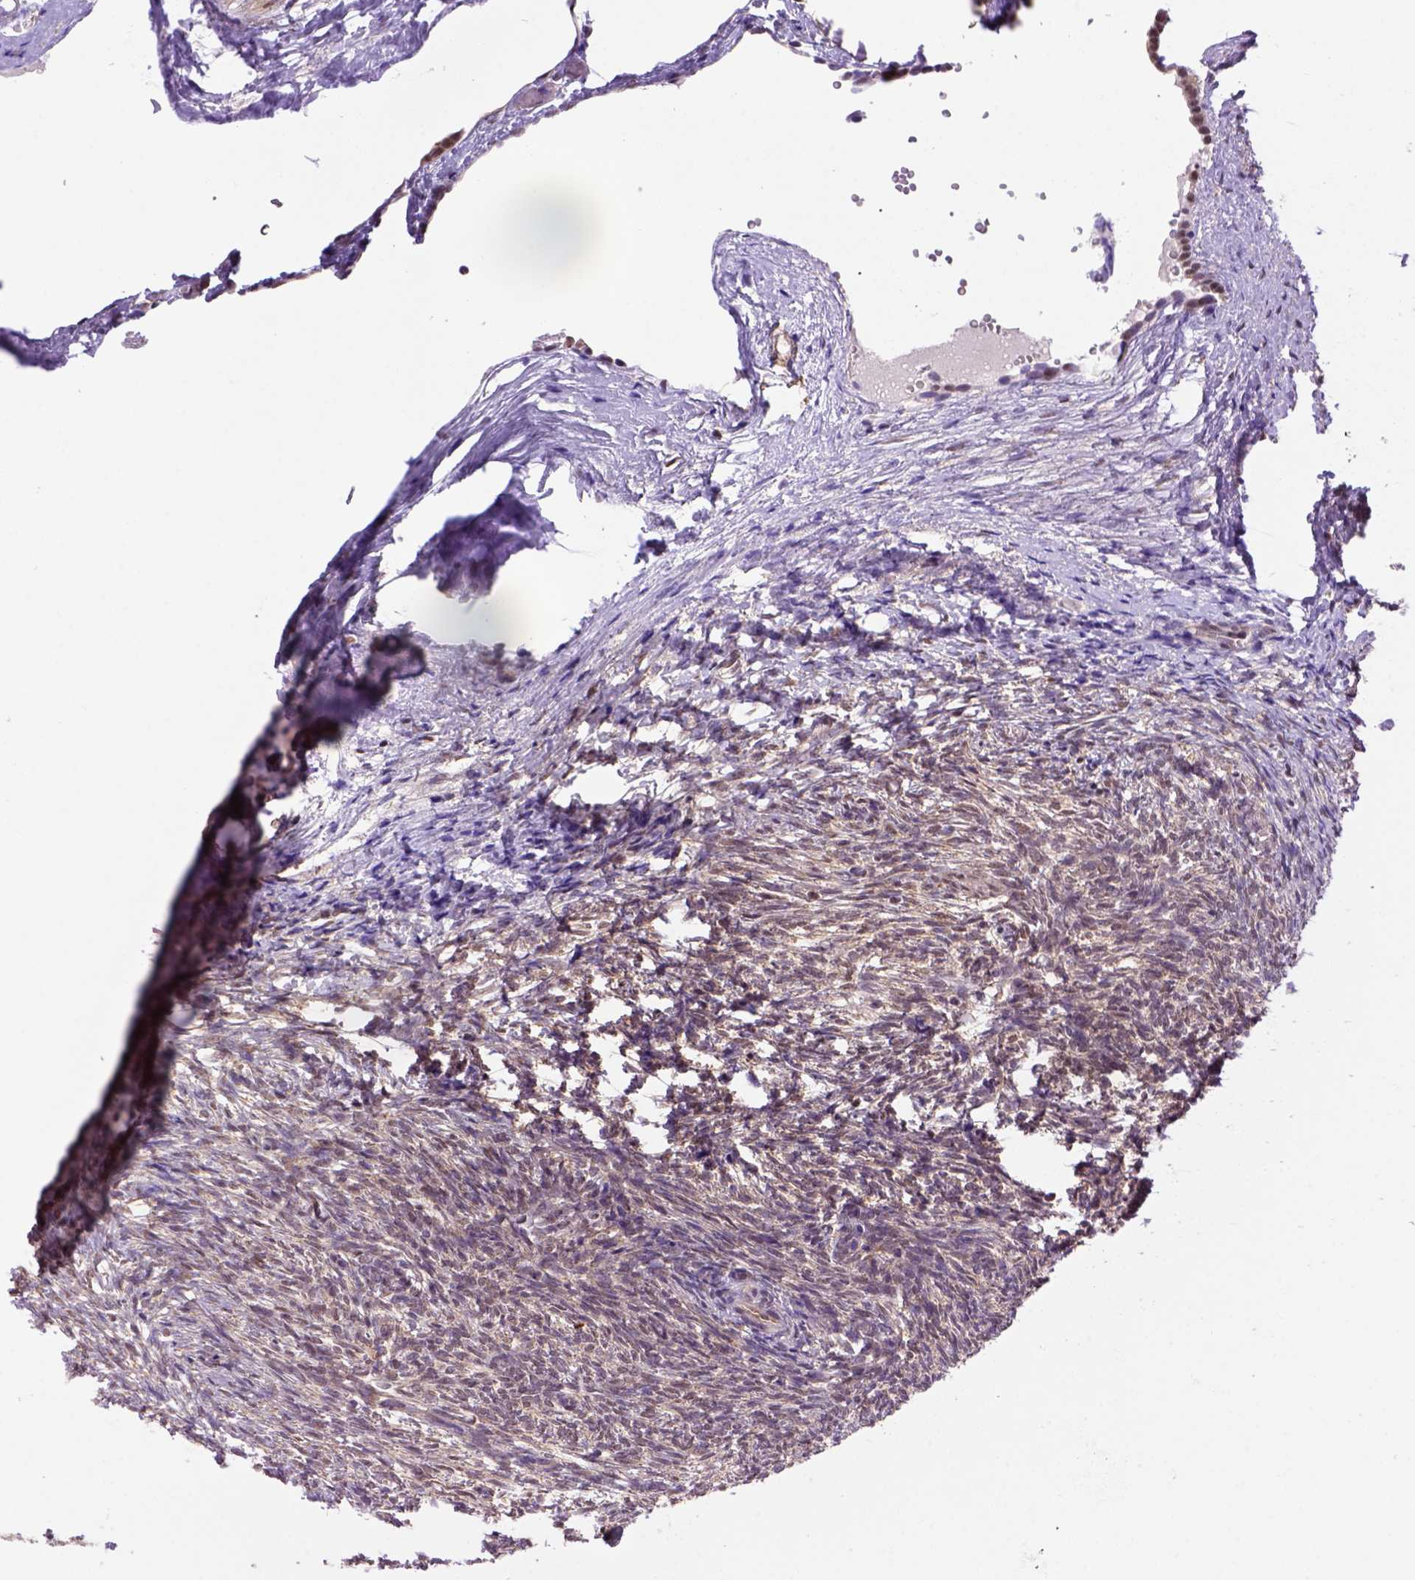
{"staining": {"intensity": "moderate", "quantity": ">75%", "location": "nuclear"}, "tissue": "ovary", "cell_type": "Follicle cells", "image_type": "normal", "snomed": [{"axis": "morphology", "description": "Normal tissue, NOS"}, {"axis": "topography", "description": "Ovary"}], "caption": "This micrograph shows immunohistochemistry staining of unremarkable ovary, with medium moderate nuclear positivity in approximately >75% of follicle cells.", "gene": "PSMC2", "patient": {"sex": "female", "age": 46}}